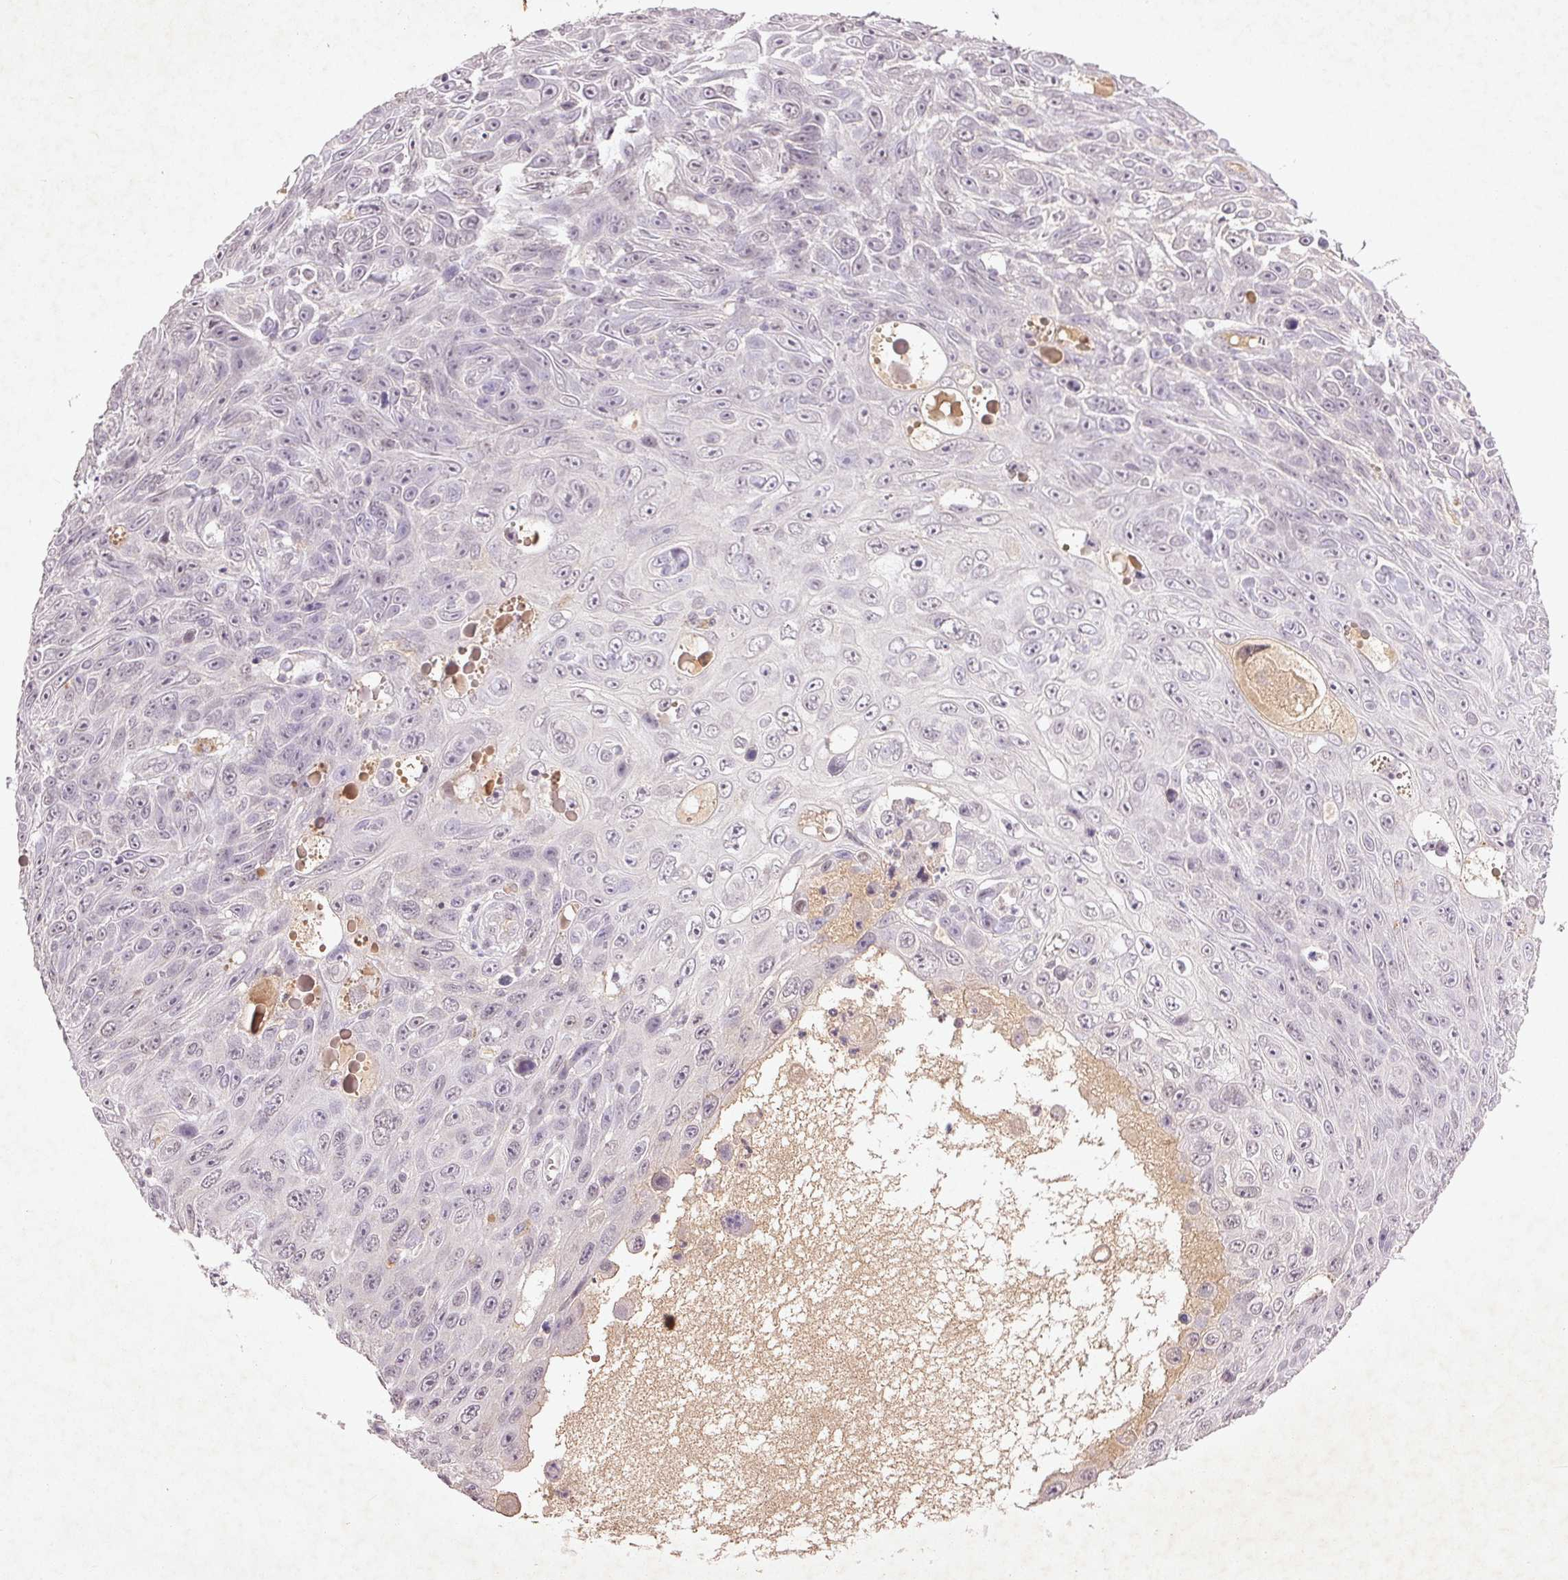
{"staining": {"intensity": "negative", "quantity": "none", "location": "none"}, "tissue": "skin cancer", "cell_type": "Tumor cells", "image_type": "cancer", "snomed": [{"axis": "morphology", "description": "Squamous cell carcinoma, NOS"}, {"axis": "topography", "description": "Skin"}], "caption": "Tumor cells are negative for brown protein staining in skin cancer. Nuclei are stained in blue.", "gene": "FAM168B", "patient": {"sex": "male", "age": 82}}